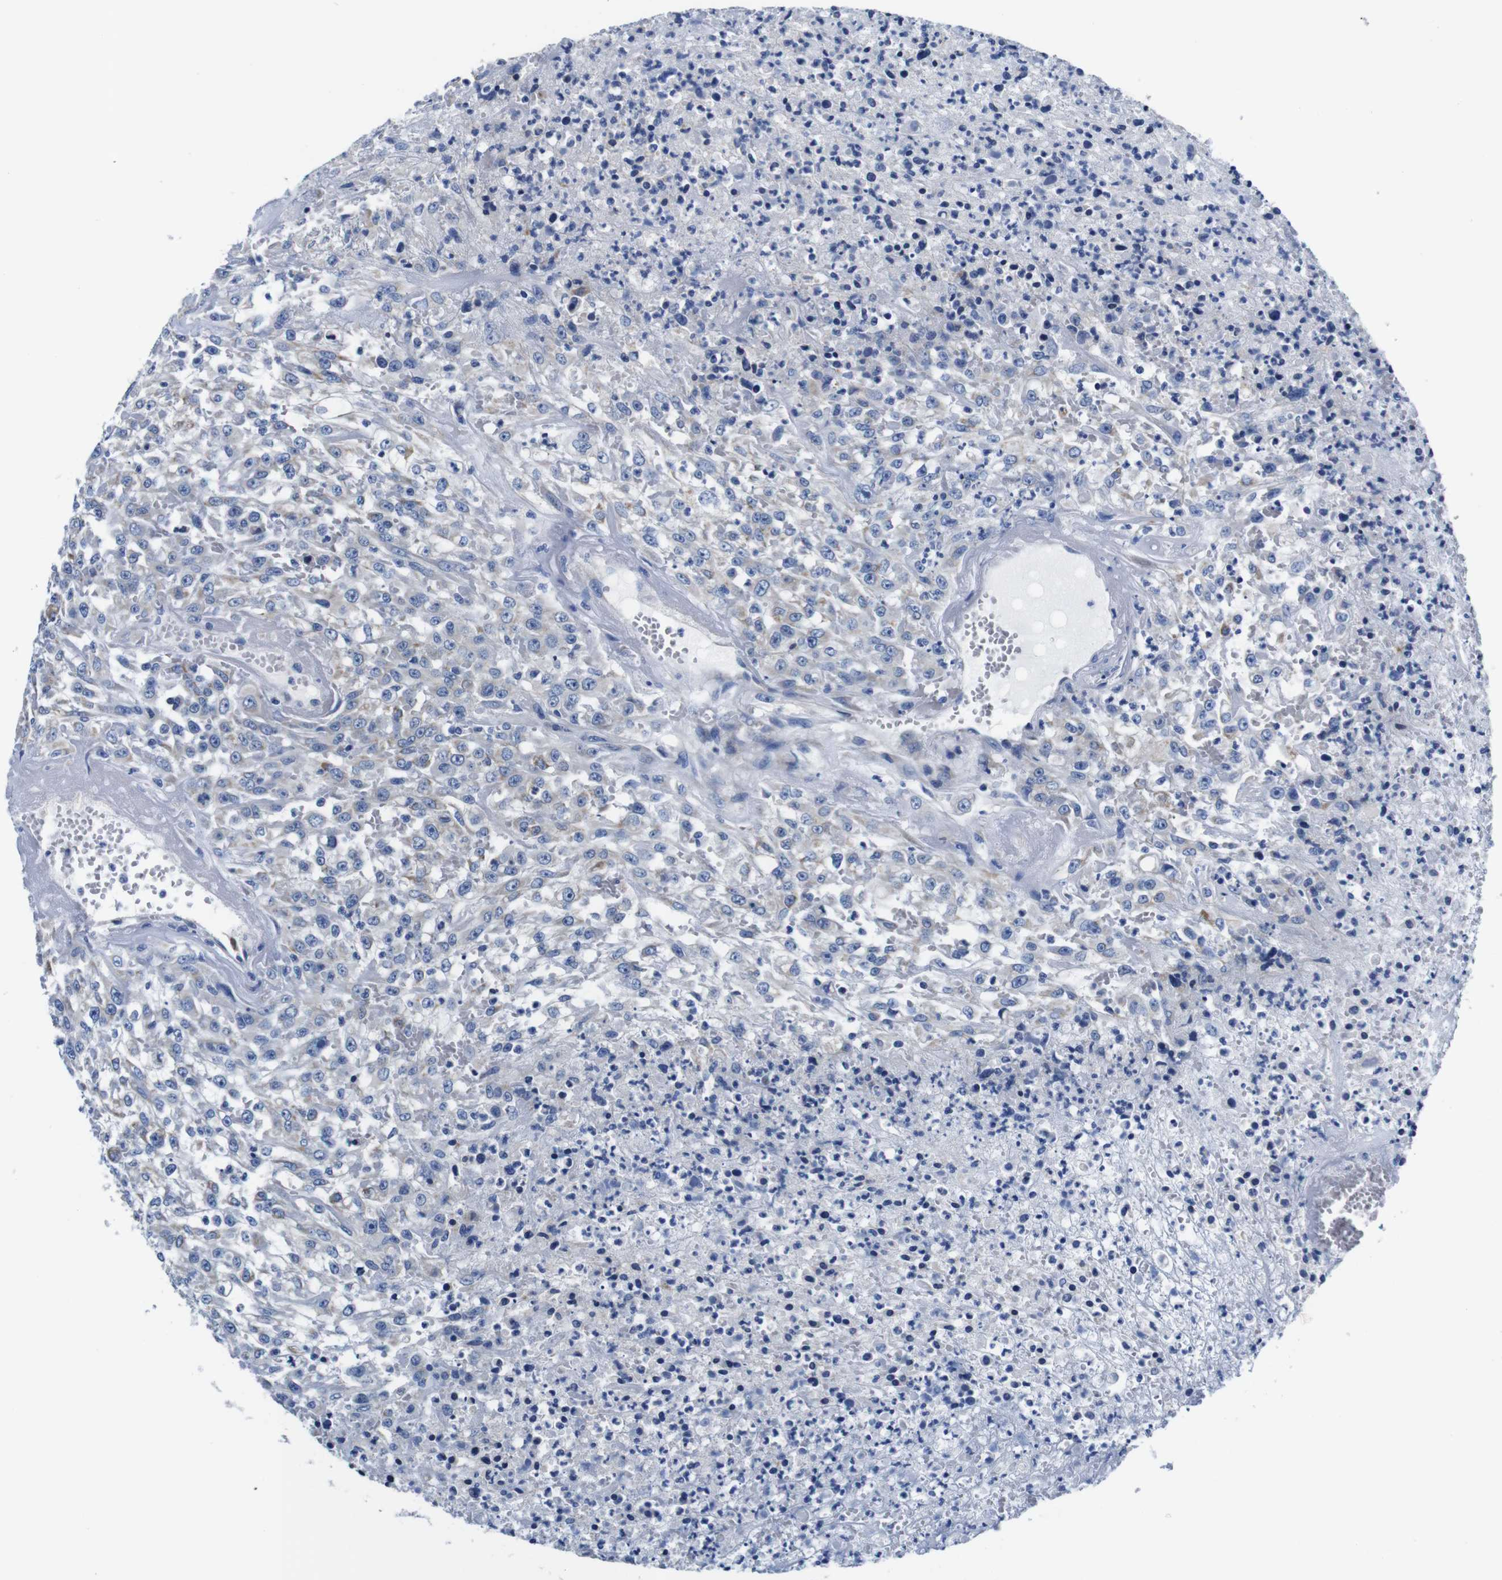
{"staining": {"intensity": "negative", "quantity": "none", "location": "none"}, "tissue": "urothelial cancer", "cell_type": "Tumor cells", "image_type": "cancer", "snomed": [{"axis": "morphology", "description": "Urothelial carcinoma, High grade"}, {"axis": "topography", "description": "Urinary bladder"}], "caption": "High power microscopy histopathology image of an IHC histopathology image of urothelial cancer, revealing no significant staining in tumor cells. (IHC, brightfield microscopy, high magnification).", "gene": "SNX19", "patient": {"sex": "male", "age": 46}}